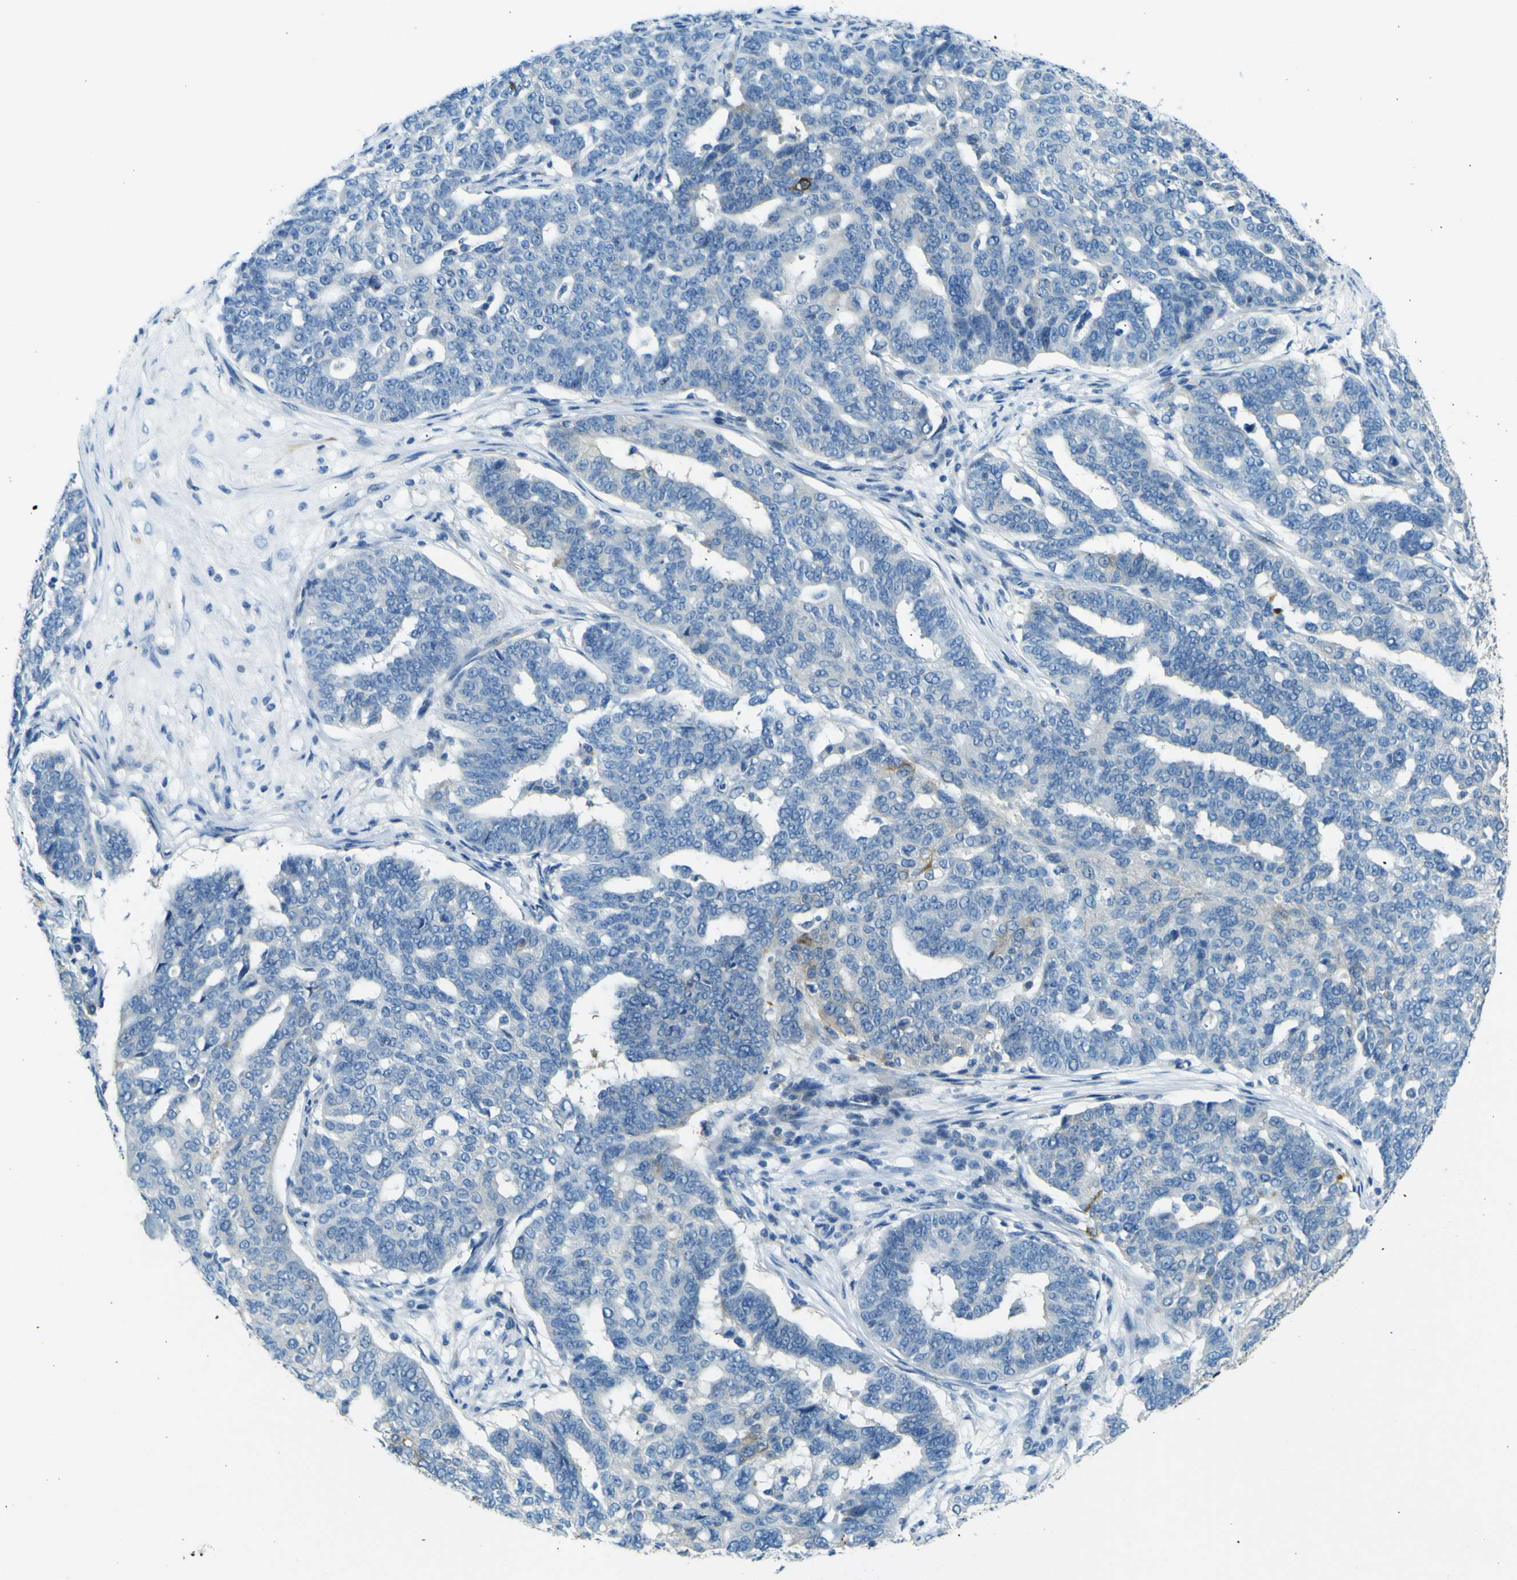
{"staining": {"intensity": "negative", "quantity": "none", "location": "none"}, "tissue": "ovarian cancer", "cell_type": "Tumor cells", "image_type": "cancer", "snomed": [{"axis": "morphology", "description": "Cystadenocarcinoma, serous, NOS"}, {"axis": "topography", "description": "Ovary"}], "caption": "A high-resolution image shows immunohistochemistry (IHC) staining of ovarian cancer (serous cystadenocarcinoma), which exhibits no significant staining in tumor cells. The staining is performed using DAB brown chromogen with nuclei counter-stained in using hematoxylin.", "gene": "SORCS1", "patient": {"sex": "female", "age": 59}}